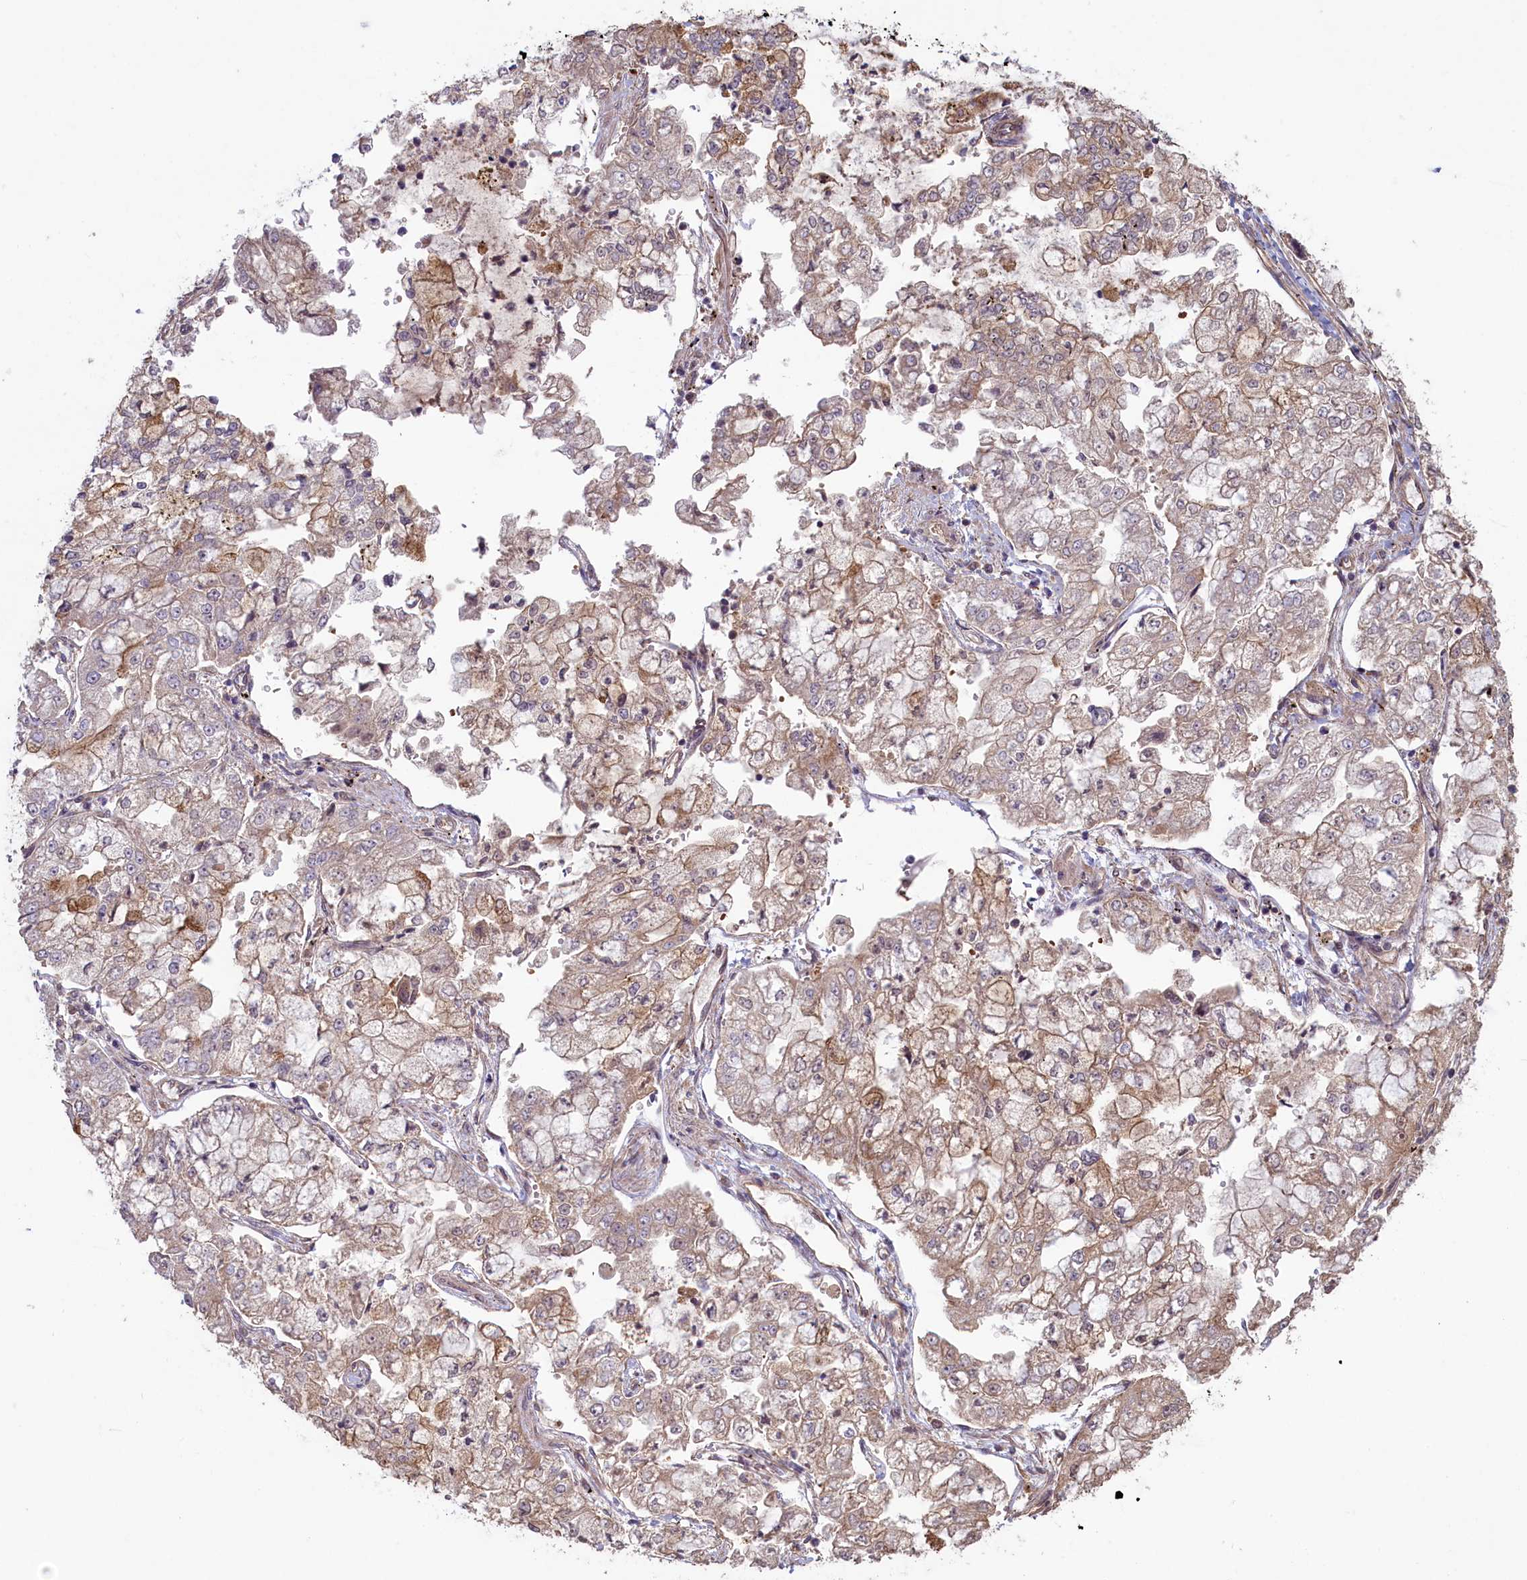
{"staining": {"intensity": "weak", "quantity": "25%-75%", "location": "cytoplasmic/membranous"}, "tissue": "stomach cancer", "cell_type": "Tumor cells", "image_type": "cancer", "snomed": [{"axis": "morphology", "description": "Adenocarcinoma, NOS"}, {"axis": "topography", "description": "Stomach"}], "caption": "Protein staining of stomach cancer tissue shows weak cytoplasmic/membranous expression in approximately 25%-75% of tumor cells.", "gene": "CIAO2B", "patient": {"sex": "male", "age": 76}}